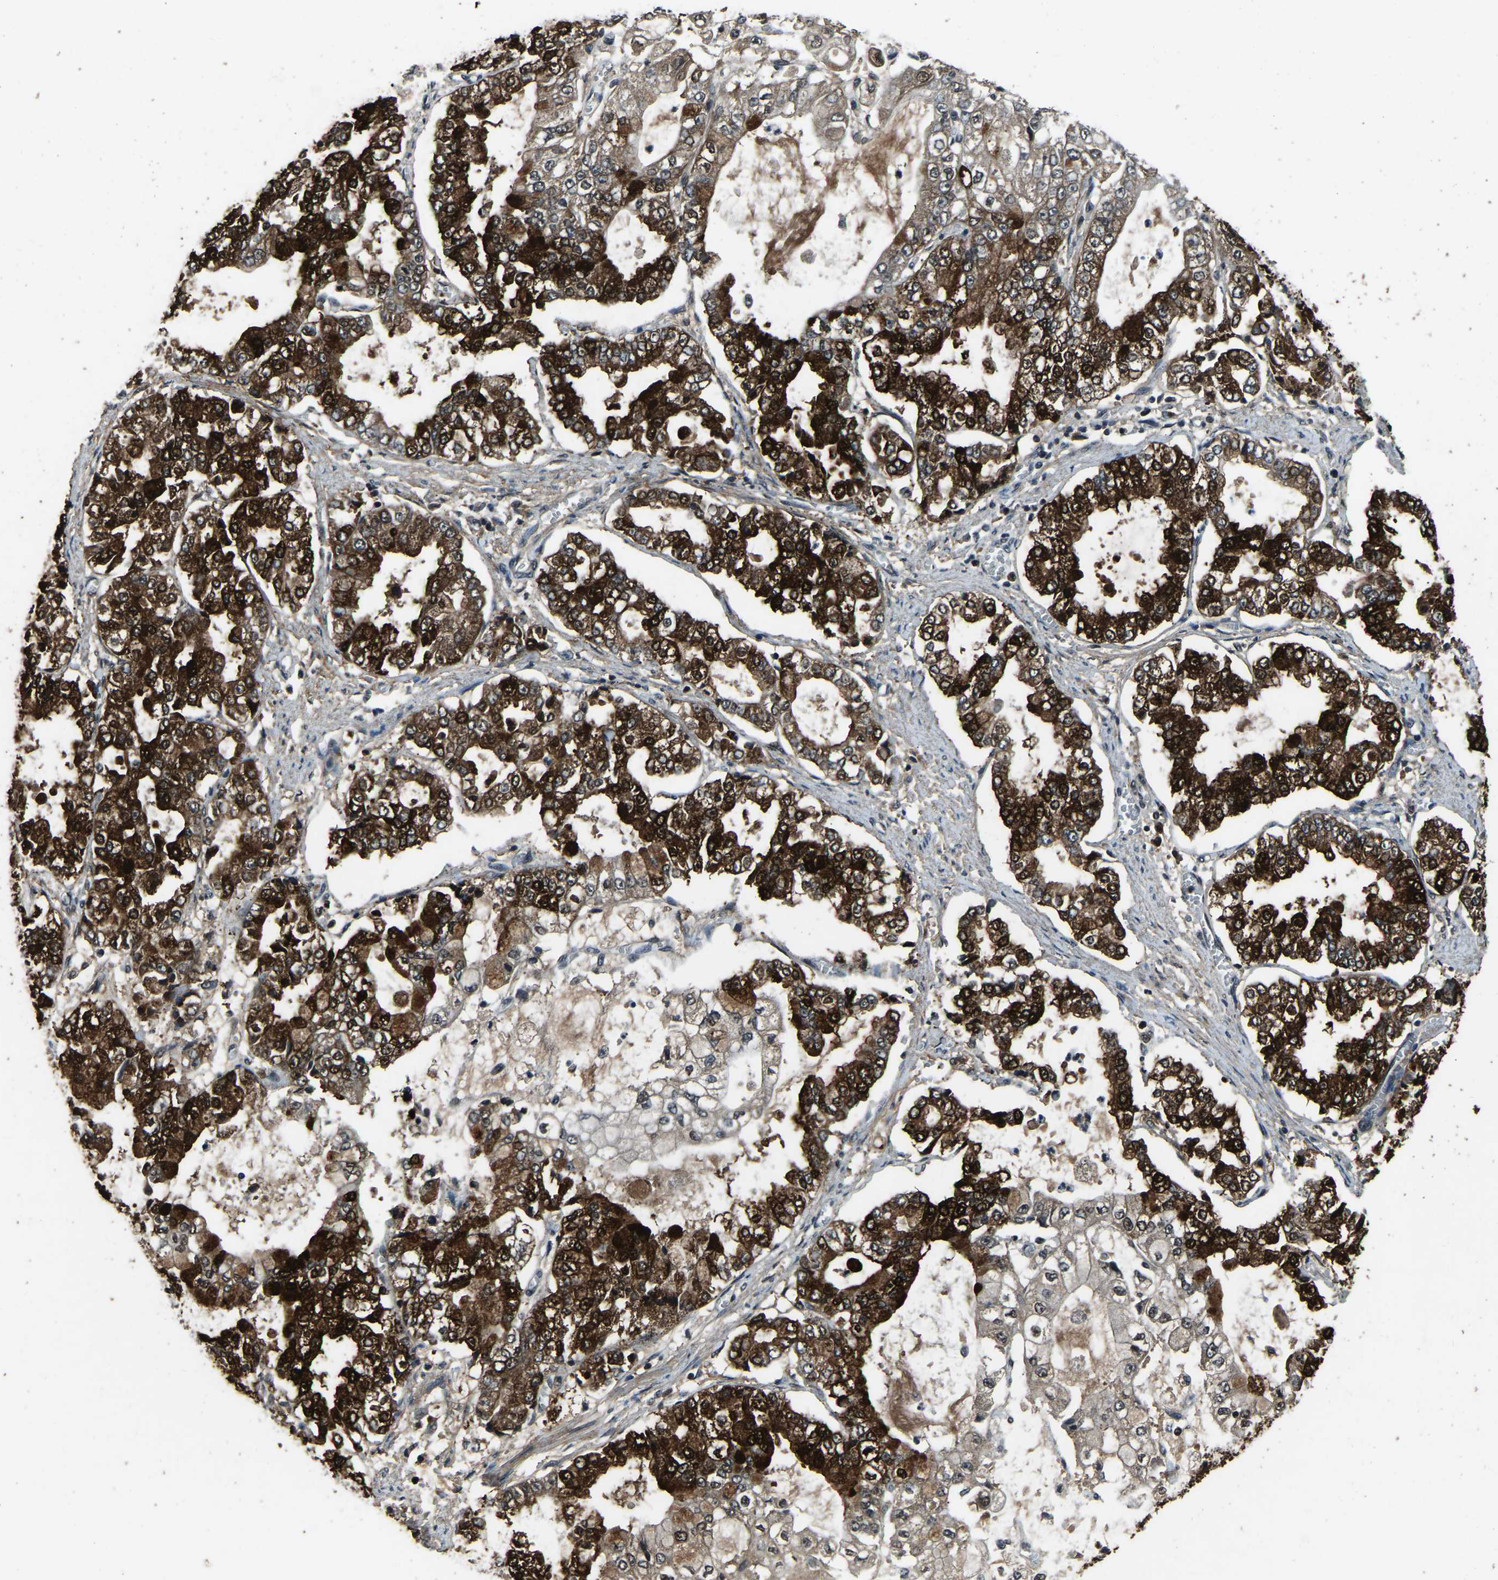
{"staining": {"intensity": "strong", "quantity": ">75%", "location": "cytoplasmic/membranous,nuclear"}, "tissue": "stomach cancer", "cell_type": "Tumor cells", "image_type": "cancer", "snomed": [{"axis": "morphology", "description": "Adenocarcinoma, NOS"}, {"axis": "topography", "description": "Stomach"}], "caption": "Tumor cells reveal high levels of strong cytoplasmic/membranous and nuclear positivity in approximately >75% of cells in stomach adenocarcinoma.", "gene": "ANKIB1", "patient": {"sex": "male", "age": 76}}